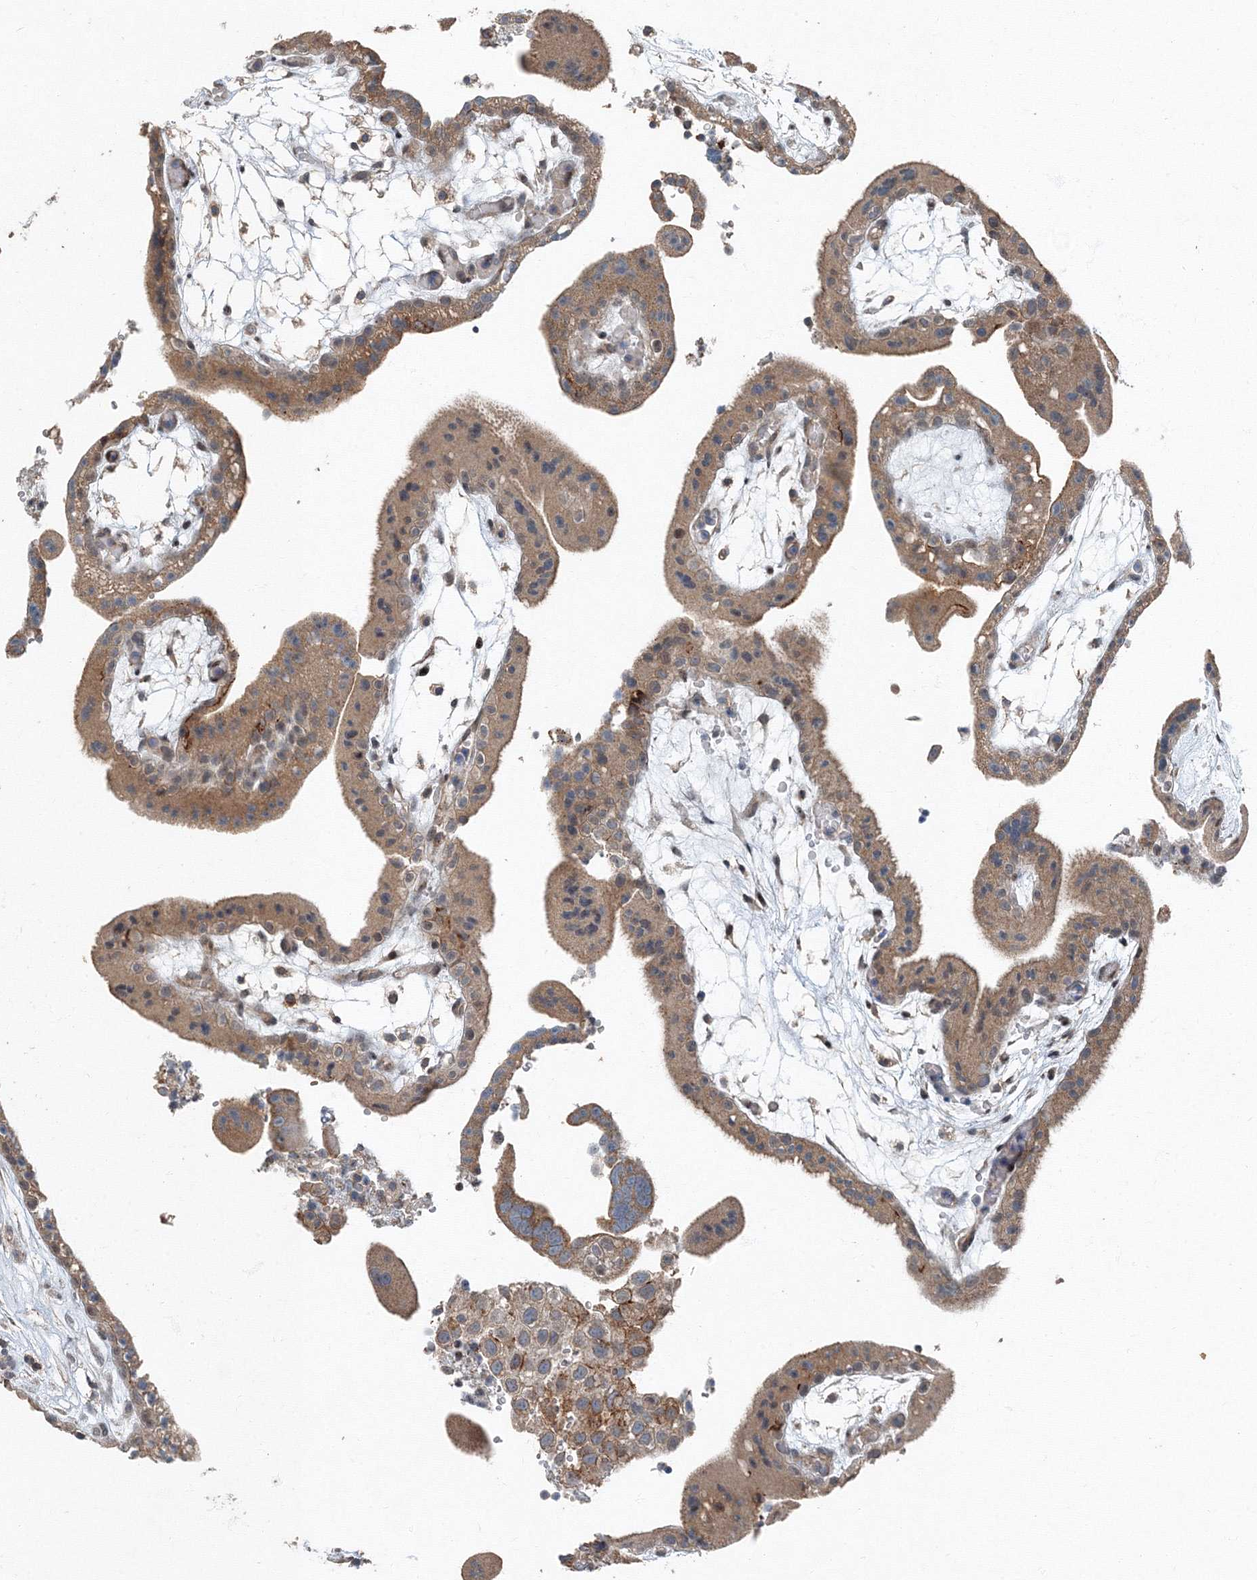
{"staining": {"intensity": "weak", "quantity": "25%-75%", "location": "cytoplasmic/membranous,nuclear"}, "tissue": "placenta", "cell_type": "Decidual cells", "image_type": "normal", "snomed": [{"axis": "morphology", "description": "Normal tissue, NOS"}, {"axis": "topography", "description": "Placenta"}], "caption": "Immunohistochemical staining of normal placenta demonstrates weak cytoplasmic/membranous,nuclear protein staining in approximately 25%-75% of decidual cells.", "gene": "AASDH", "patient": {"sex": "female", "age": 18}}